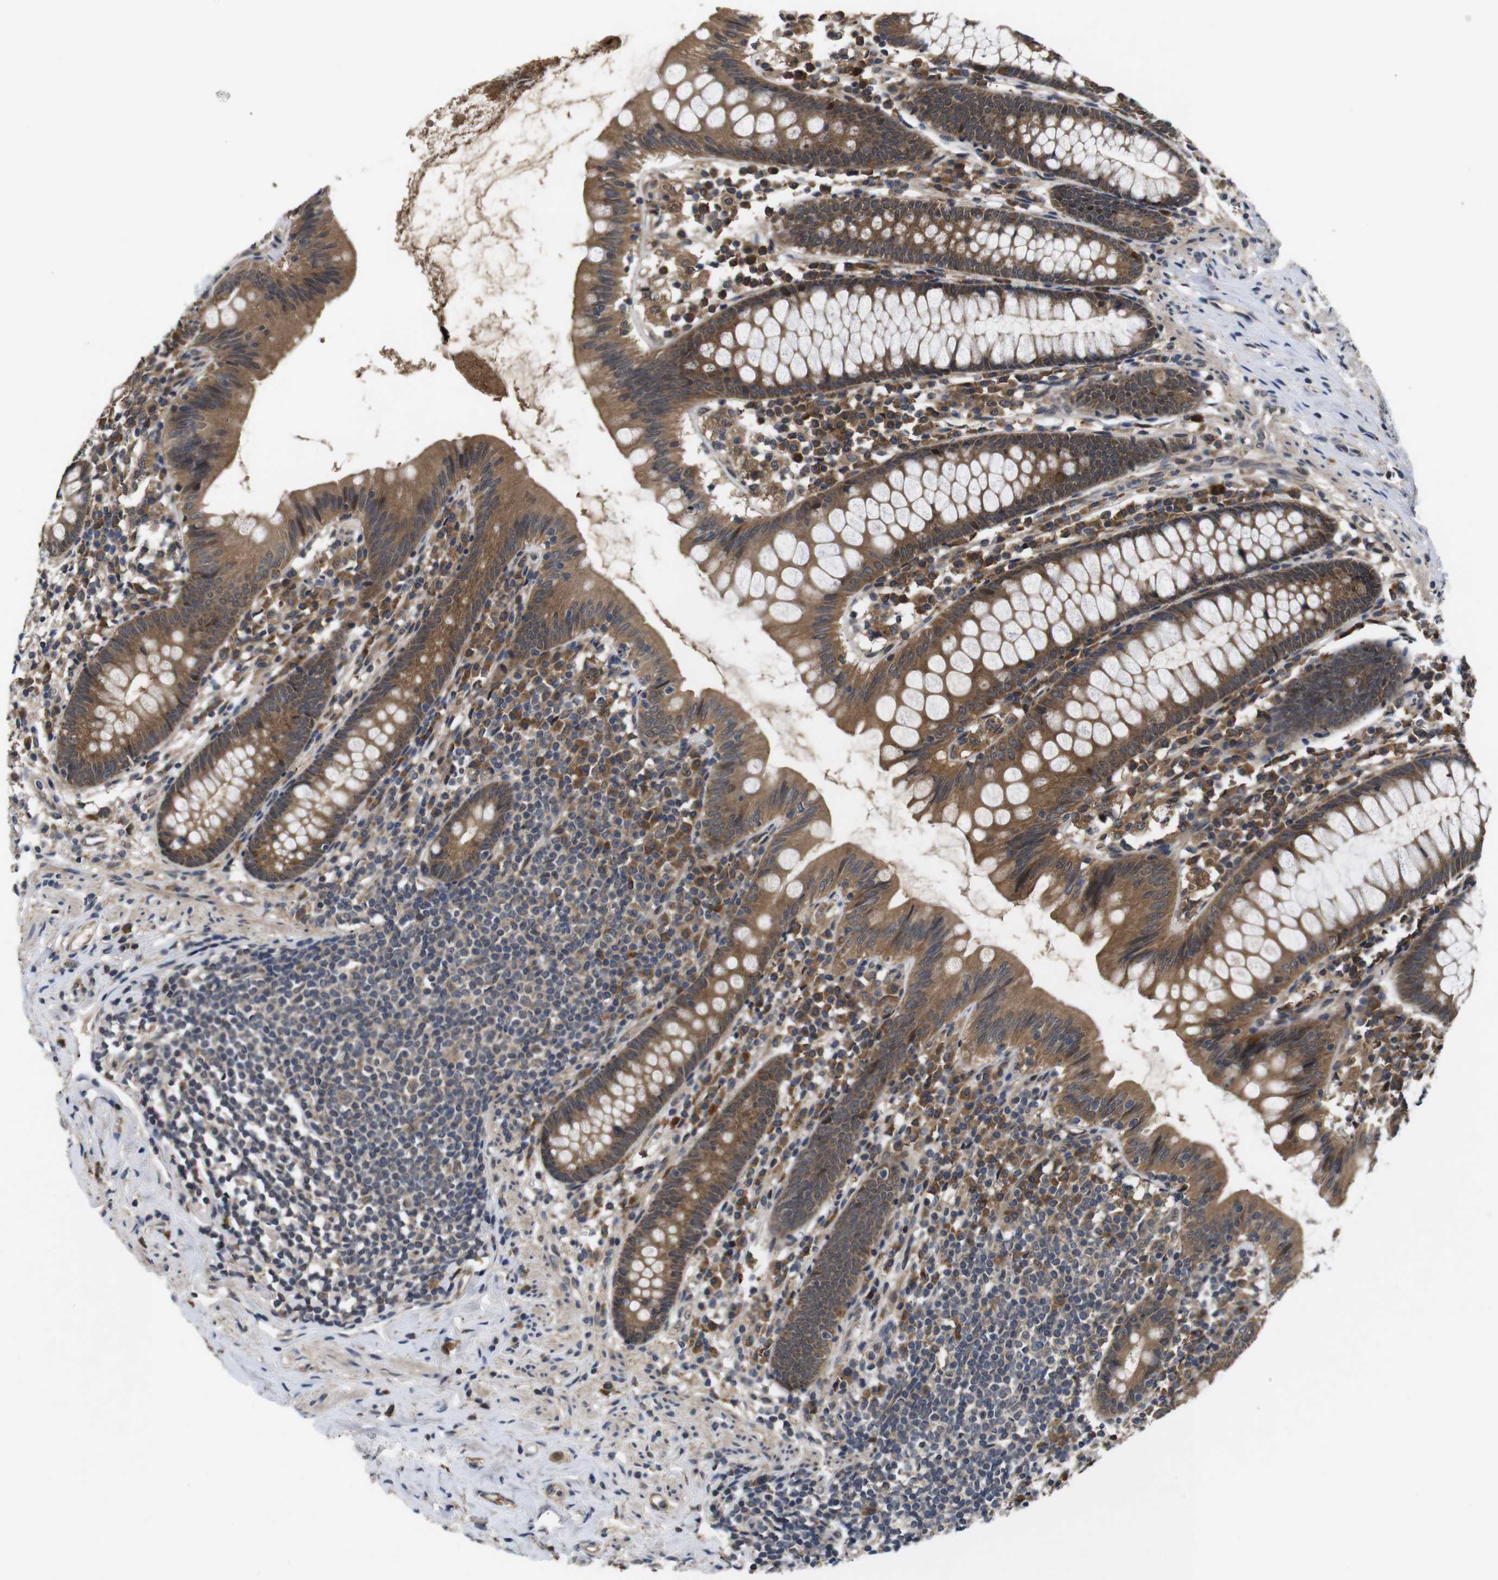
{"staining": {"intensity": "moderate", "quantity": ">75%", "location": "cytoplasmic/membranous"}, "tissue": "appendix", "cell_type": "Glandular cells", "image_type": "normal", "snomed": [{"axis": "morphology", "description": "Normal tissue, NOS"}, {"axis": "topography", "description": "Appendix"}], "caption": "Normal appendix demonstrates moderate cytoplasmic/membranous staining in about >75% of glandular cells, visualized by immunohistochemistry.", "gene": "ZBTB46", "patient": {"sex": "male", "age": 52}}